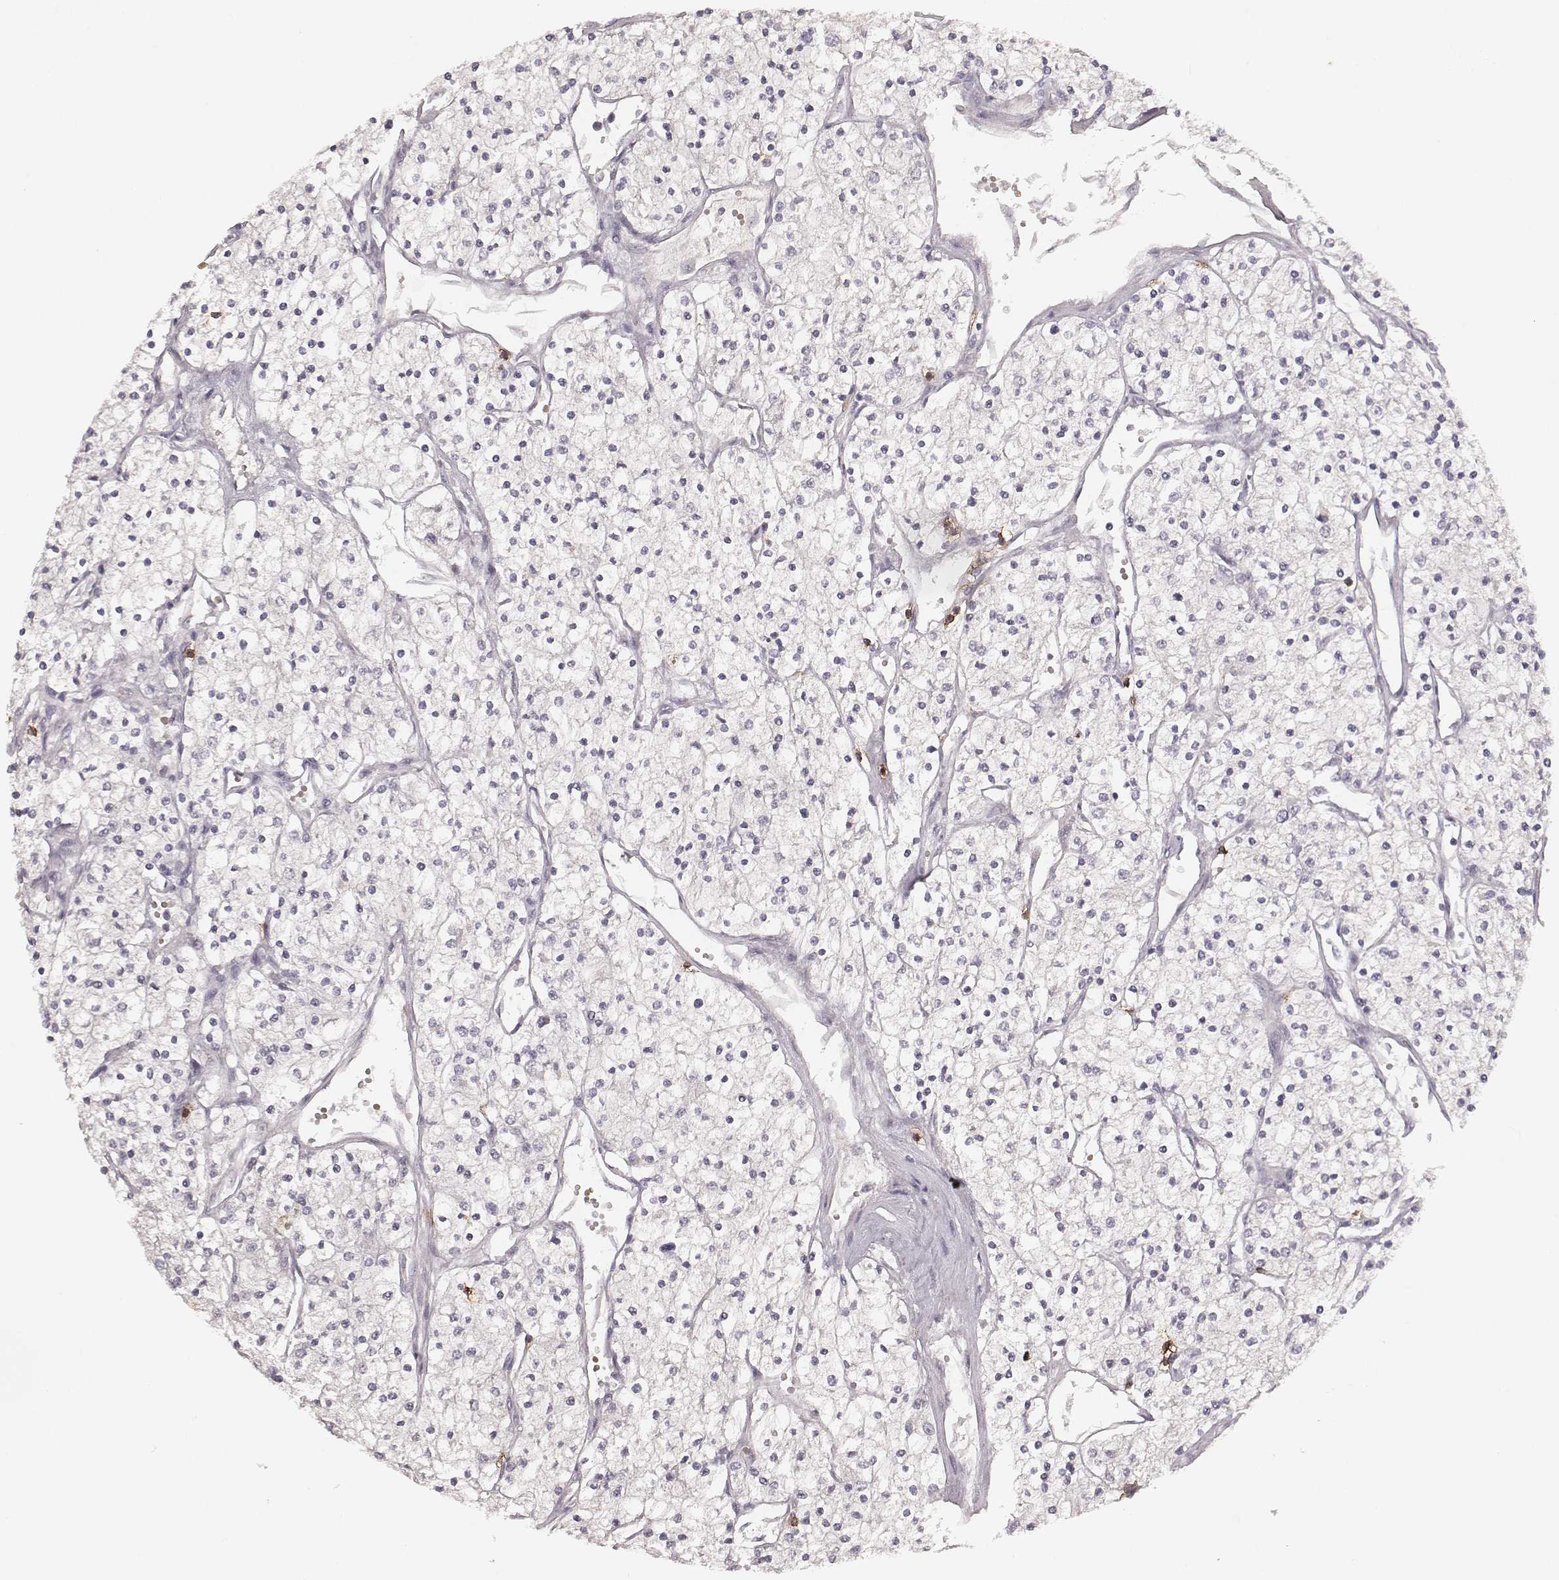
{"staining": {"intensity": "negative", "quantity": "none", "location": "none"}, "tissue": "renal cancer", "cell_type": "Tumor cells", "image_type": "cancer", "snomed": [{"axis": "morphology", "description": "Adenocarcinoma, NOS"}, {"axis": "topography", "description": "Kidney"}], "caption": "Protein analysis of renal adenocarcinoma displays no significant positivity in tumor cells.", "gene": "CD8A", "patient": {"sex": "male", "age": 80}}